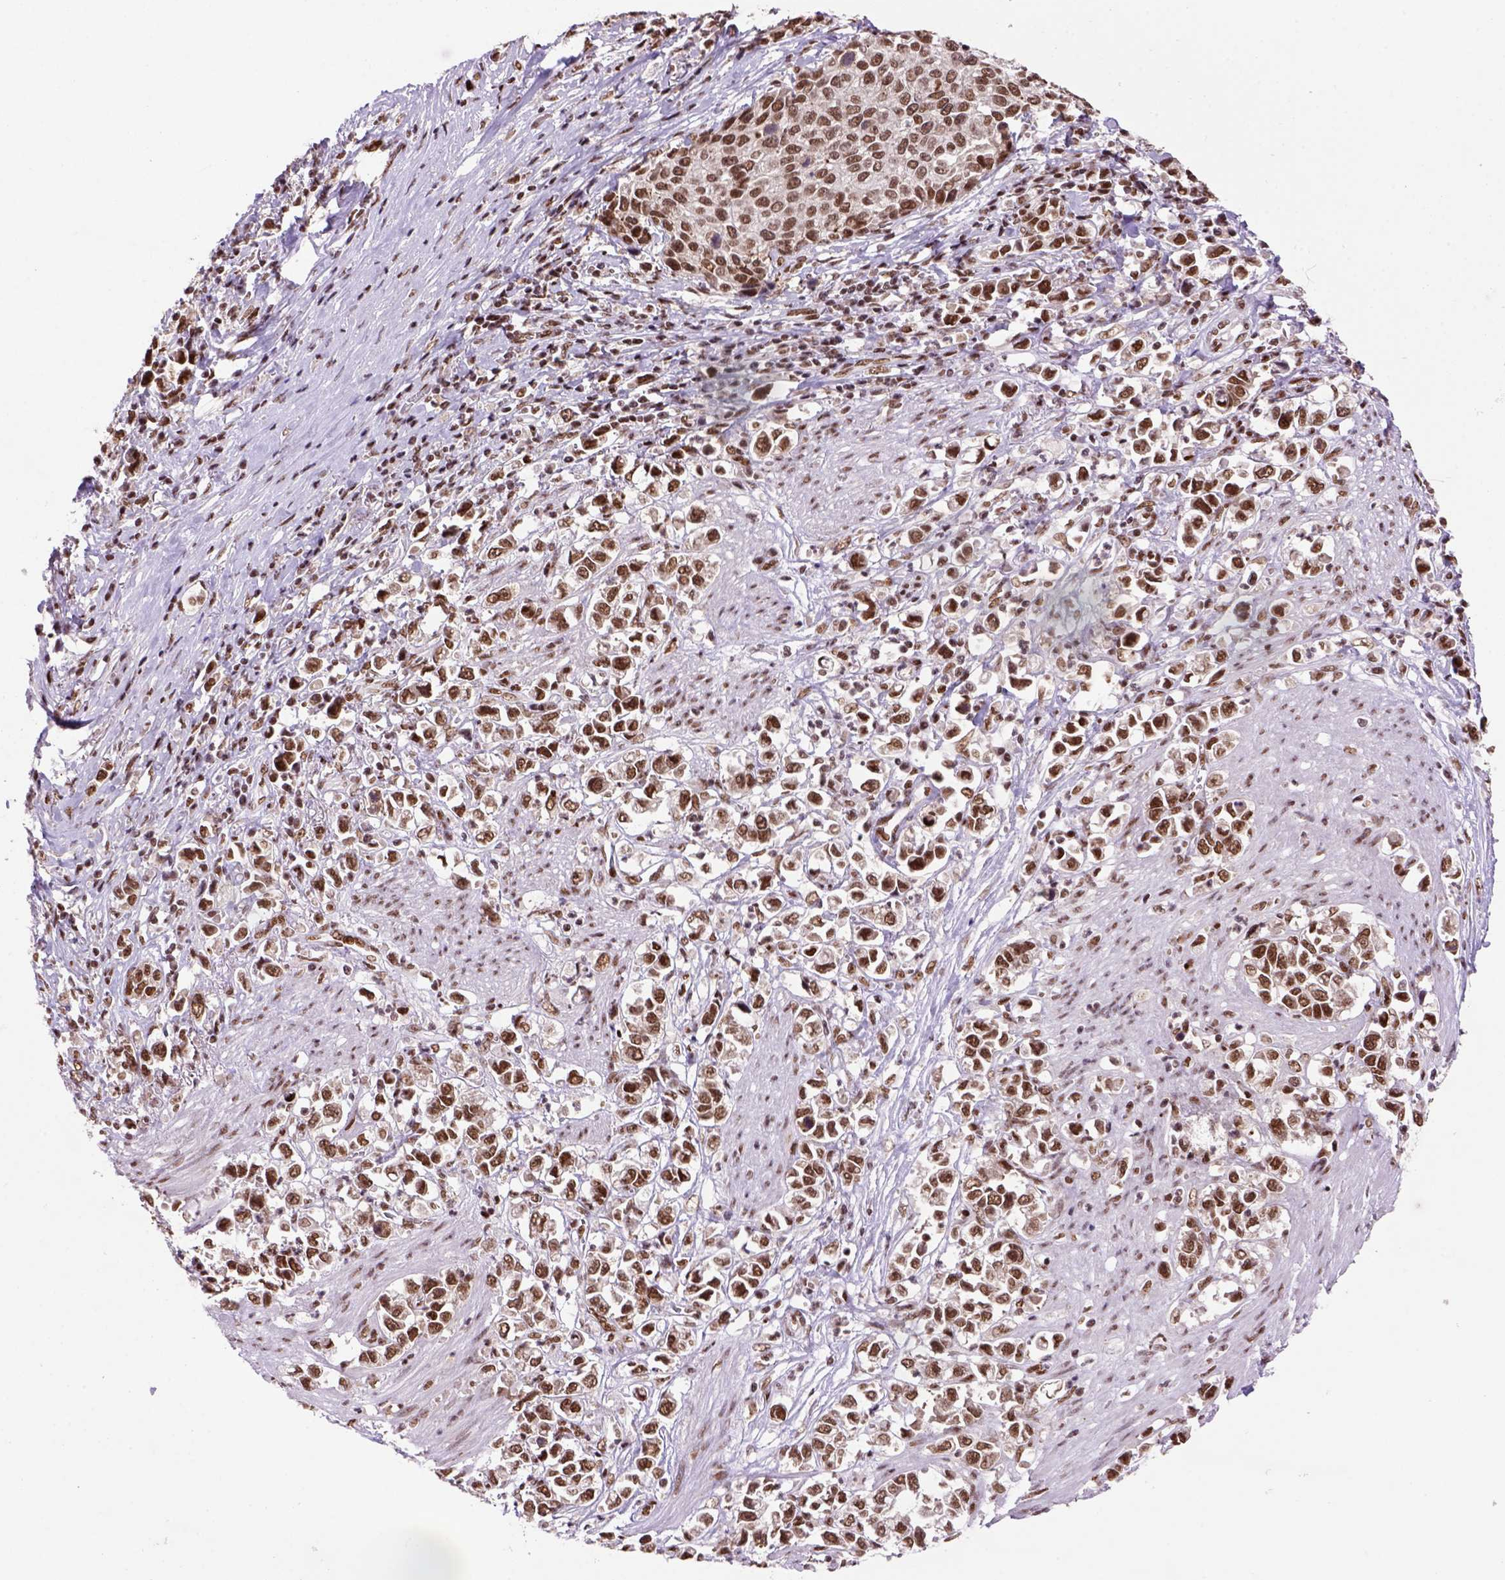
{"staining": {"intensity": "strong", "quantity": ">75%", "location": "nuclear"}, "tissue": "stomach cancer", "cell_type": "Tumor cells", "image_type": "cancer", "snomed": [{"axis": "morphology", "description": "Adenocarcinoma, NOS"}, {"axis": "topography", "description": "Stomach"}], "caption": "This micrograph reveals immunohistochemistry staining of human stomach cancer (adenocarcinoma), with high strong nuclear expression in approximately >75% of tumor cells.", "gene": "NSMCE2", "patient": {"sex": "male", "age": 93}}